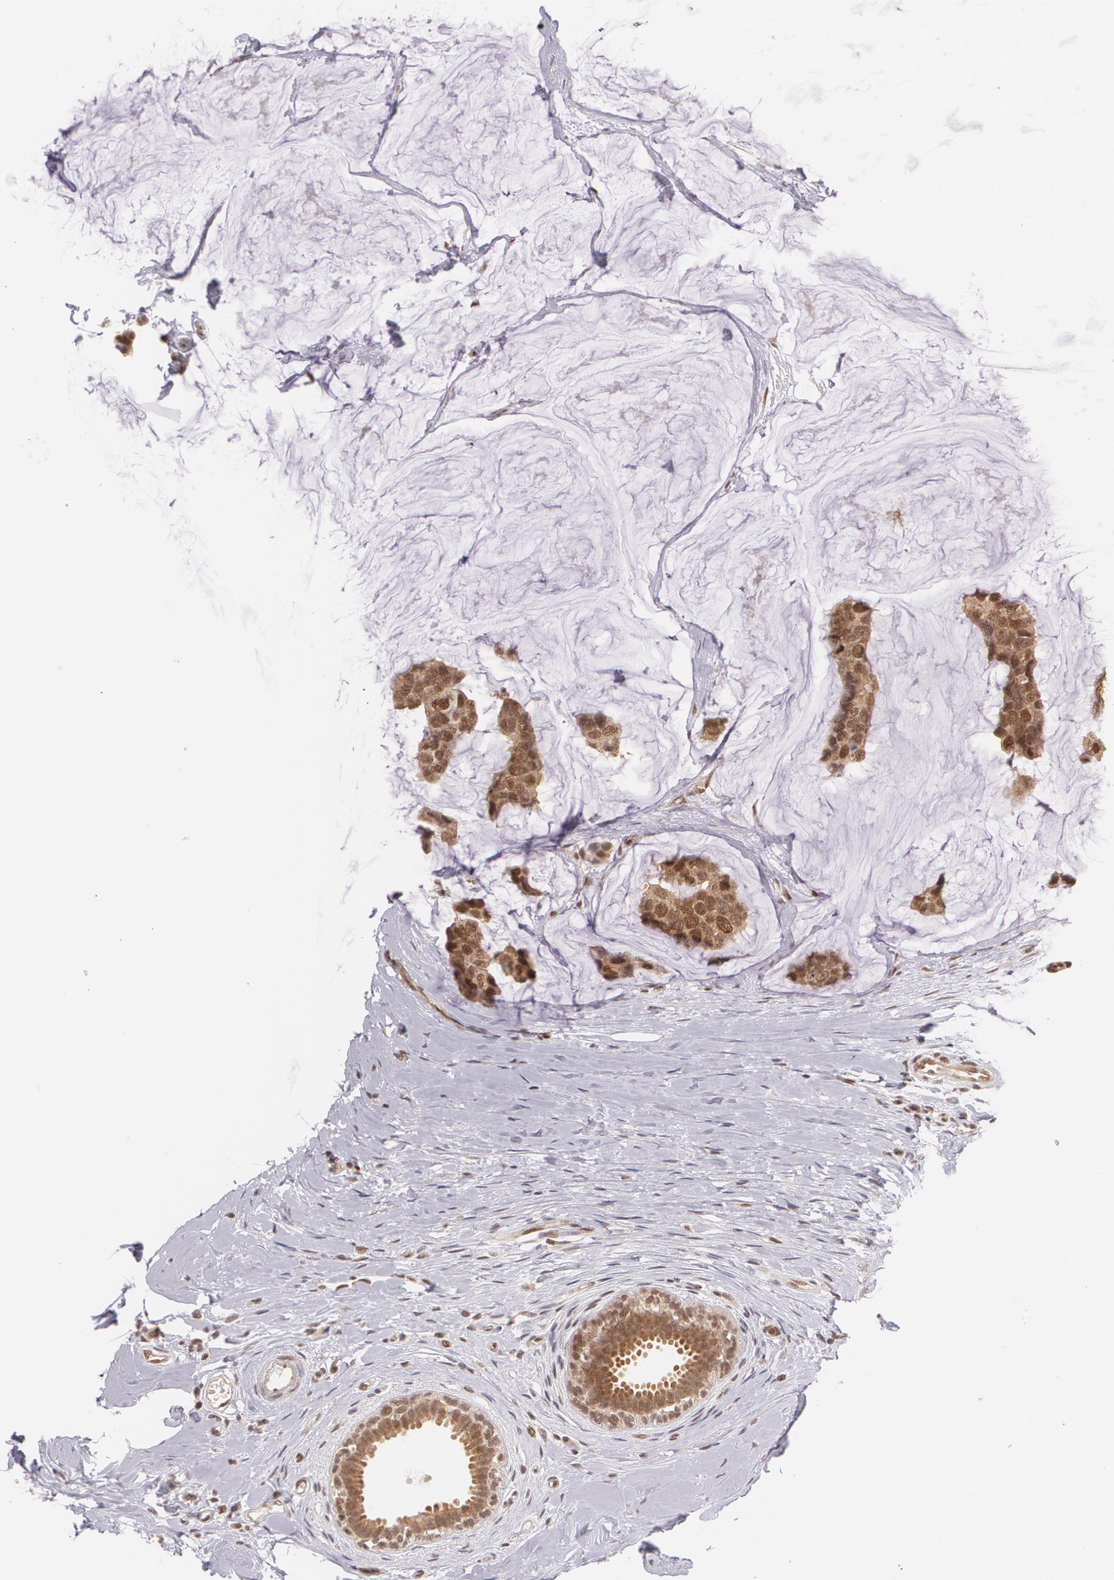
{"staining": {"intensity": "moderate", "quantity": ">75%", "location": "cytoplasmic/membranous,nuclear"}, "tissue": "breast cancer", "cell_type": "Tumor cells", "image_type": "cancer", "snomed": [{"axis": "morphology", "description": "Normal tissue, NOS"}, {"axis": "morphology", "description": "Duct carcinoma"}, {"axis": "topography", "description": "Breast"}], "caption": "Immunohistochemical staining of human breast infiltrating ductal carcinoma reveals moderate cytoplasmic/membranous and nuclear protein expression in about >75% of tumor cells.", "gene": "CUL2", "patient": {"sex": "female", "age": 50}}